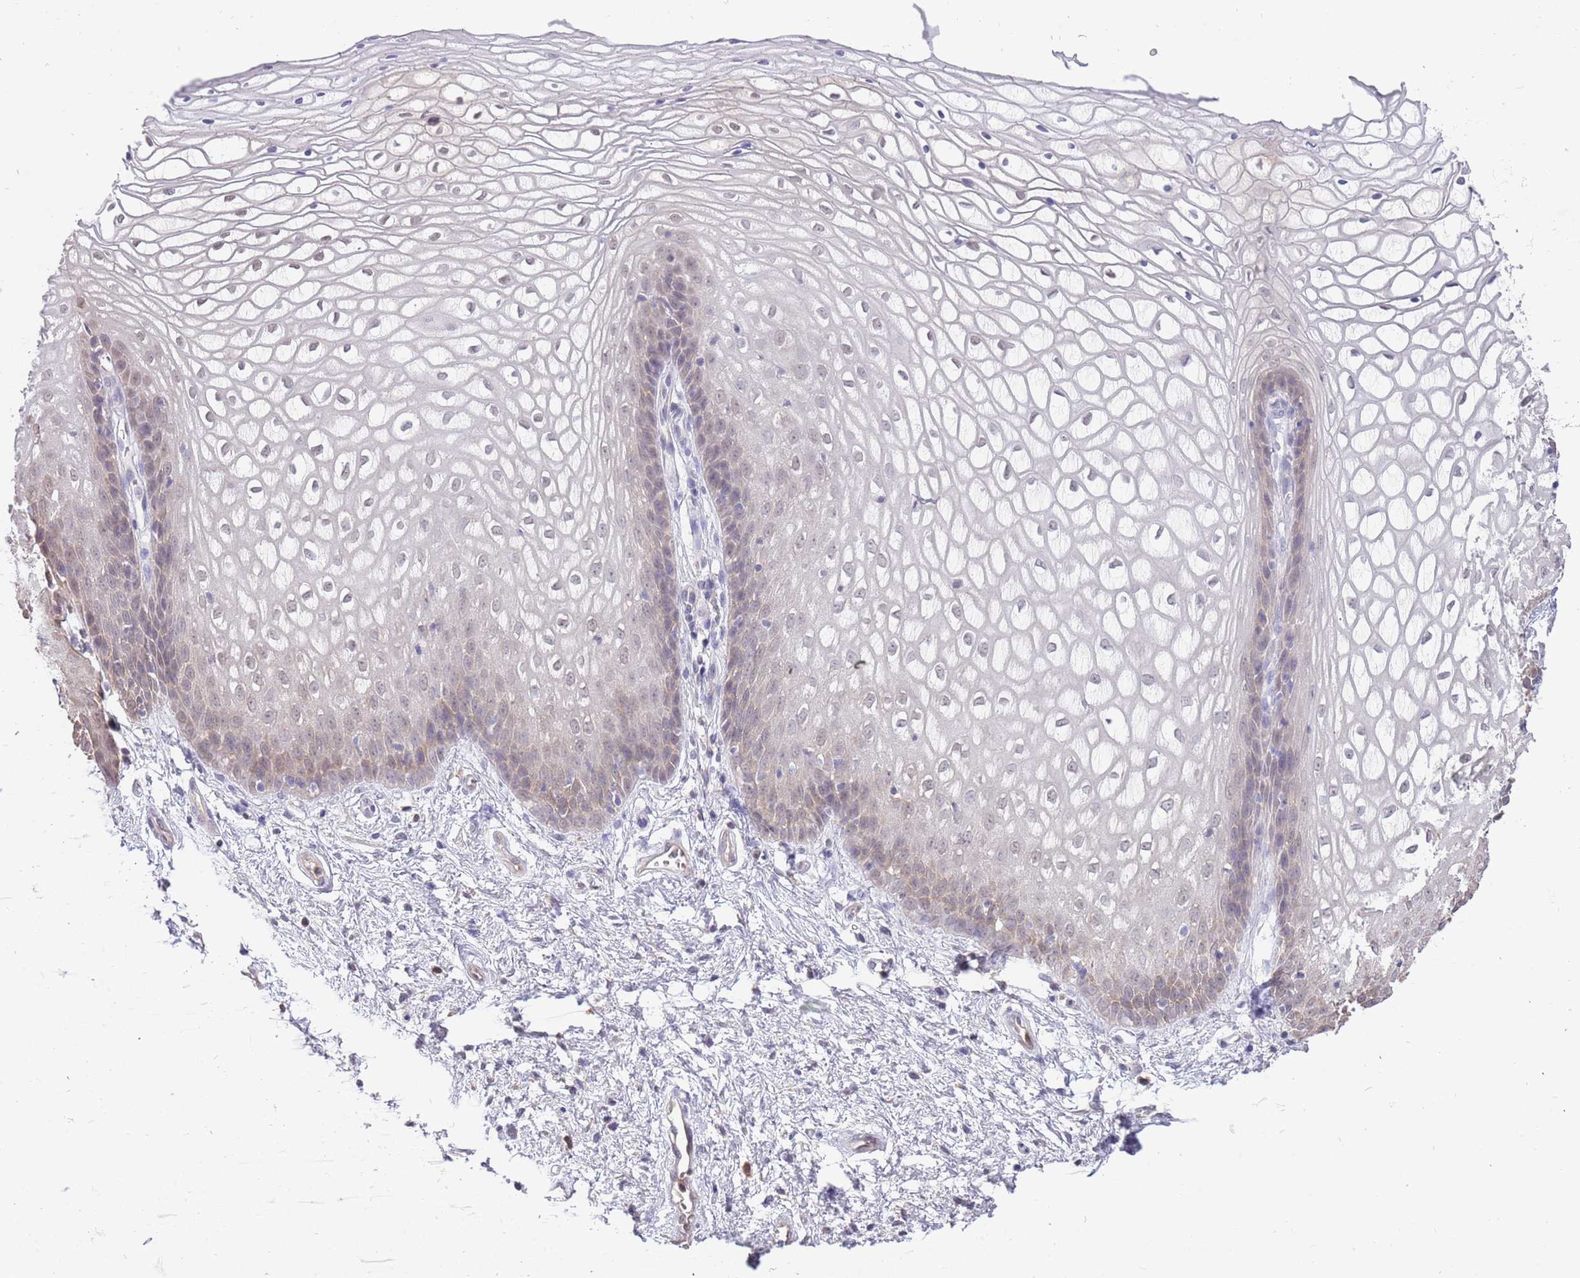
{"staining": {"intensity": "weak", "quantity": "<25%", "location": "cytoplasmic/membranous,nuclear"}, "tissue": "vagina", "cell_type": "Squamous epithelial cells", "image_type": "normal", "snomed": [{"axis": "morphology", "description": "Normal tissue, NOS"}, {"axis": "topography", "description": "Vagina"}], "caption": "An image of human vagina is negative for staining in squamous epithelial cells. The staining was performed using DAB to visualize the protein expression in brown, while the nuclei were stained in blue with hematoxylin (Magnification: 20x).", "gene": "AP5S1", "patient": {"sex": "female", "age": 34}}